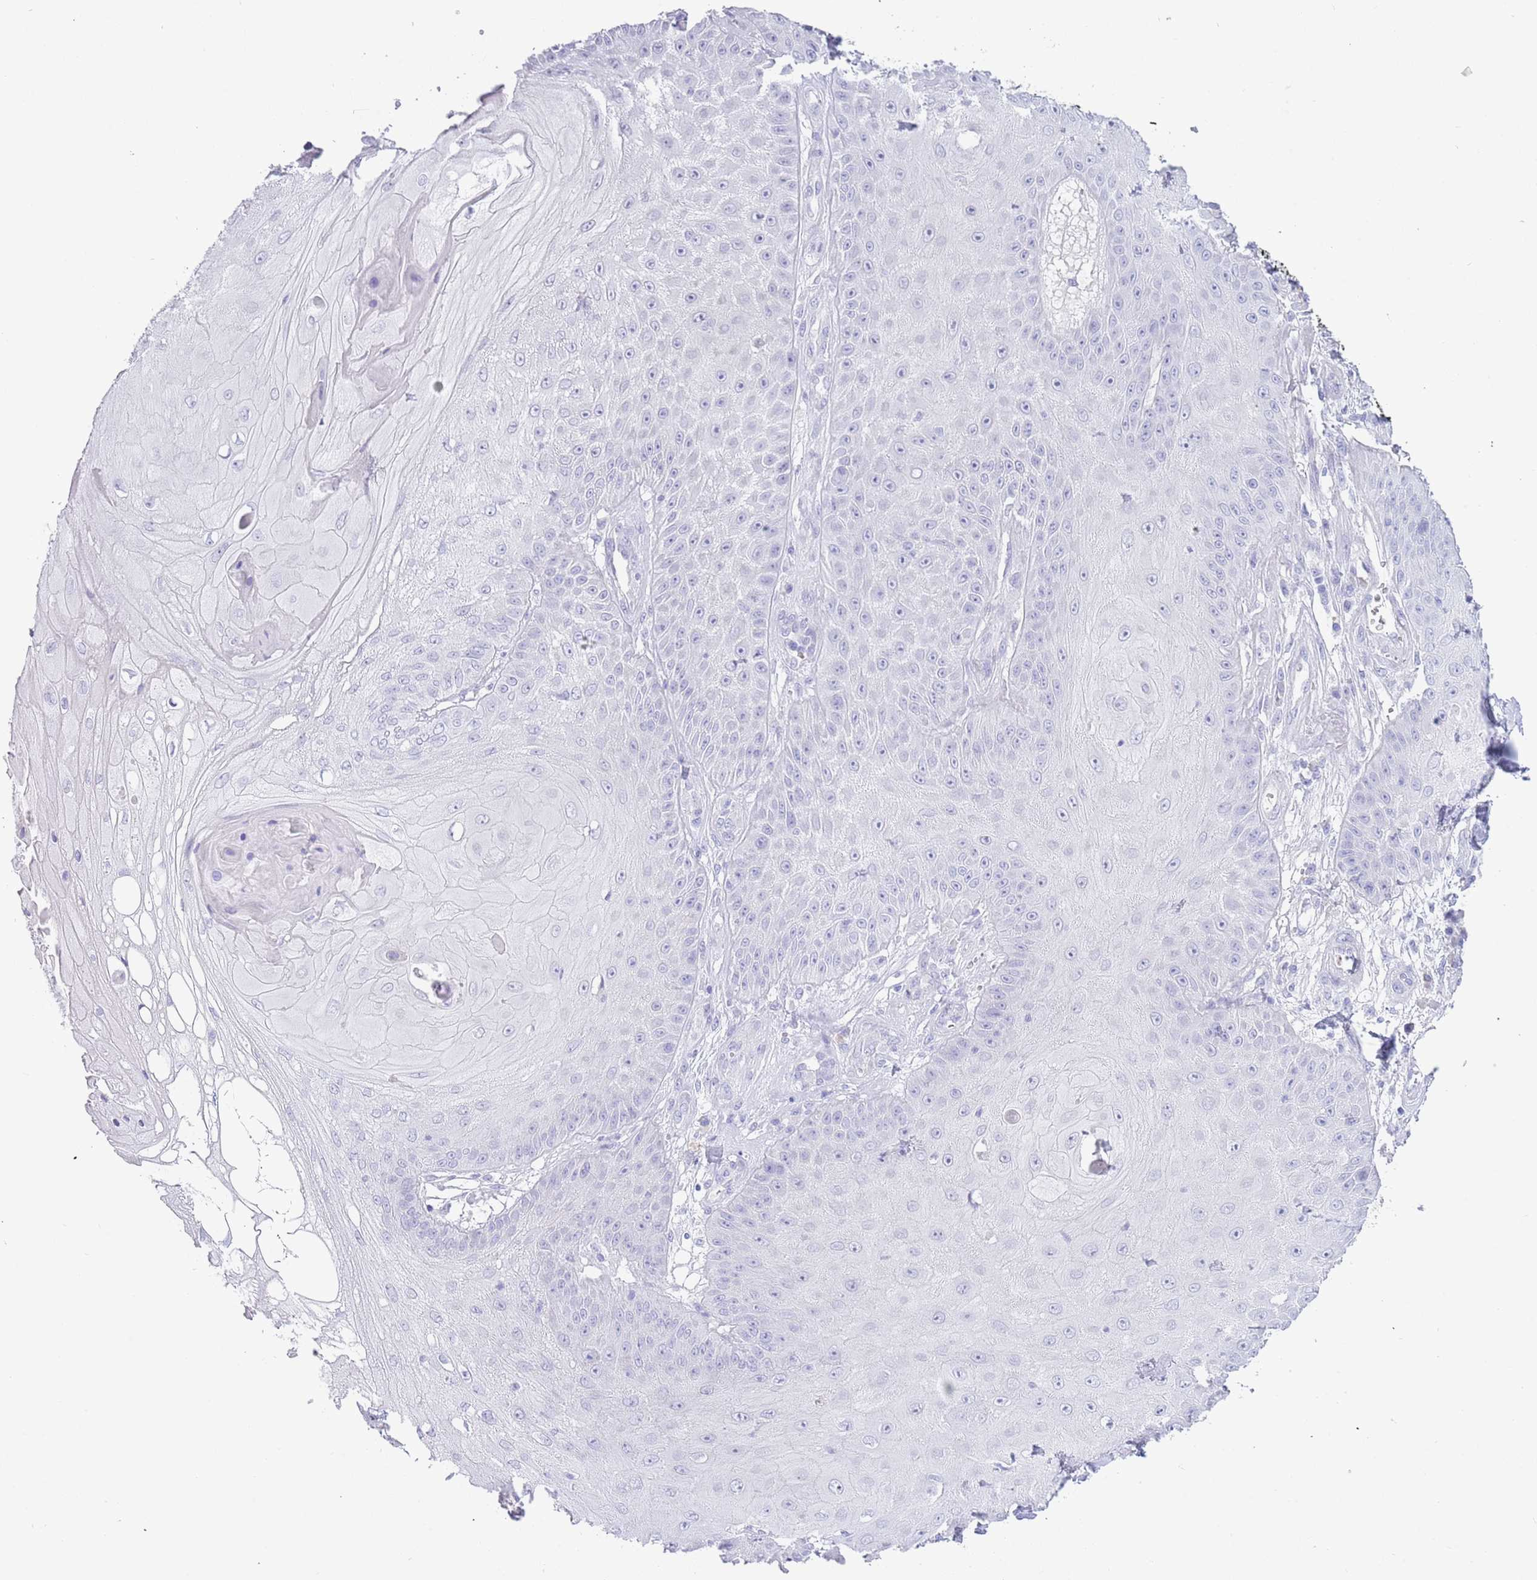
{"staining": {"intensity": "negative", "quantity": "none", "location": "none"}, "tissue": "skin cancer", "cell_type": "Tumor cells", "image_type": "cancer", "snomed": [{"axis": "morphology", "description": "Squamous cell carcinoma, NOS"}, {"axis": "topography", "description": "Skin"}], "caption": "The photomicrograph shows no staining of tumor cells in skin cancer (squamous cell carcinoma).", "gene": "ACR", "patient": {"sex": "male", "age": 70}}